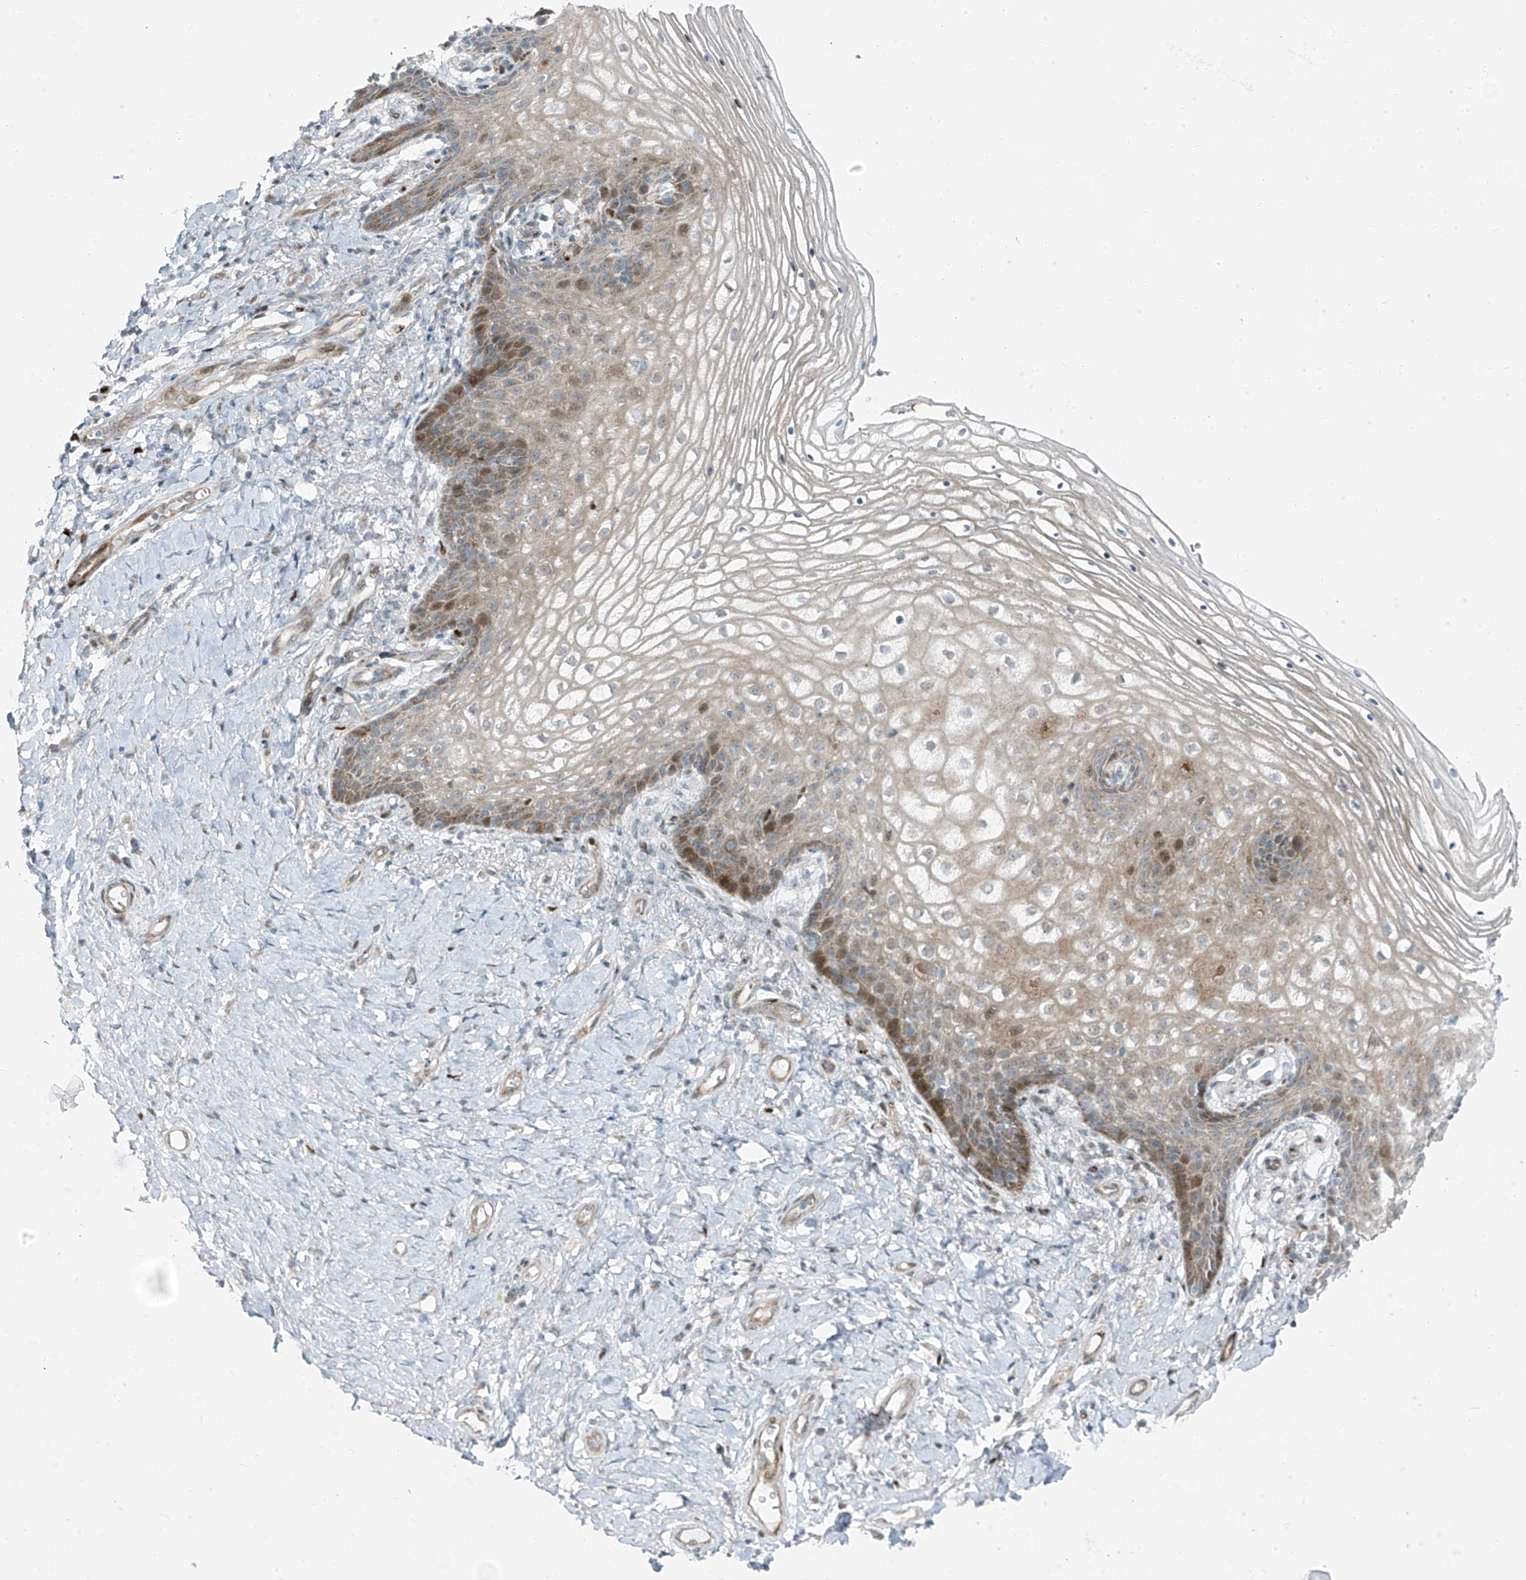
{"staining": {"intensity": "moderate", "quantity": "25%-75%", "location": "nuclear"}, "tissue": "vagina", "cell_type": "Squamous epithelial cells", "image_type": "normal", "snomed": [{"axis": "morphology", "description": "Normal tissue, NOS"}, {"axis": "topography", "description": "Vagina"}], "caption": "Immunohistochemistry (IHC) histopathology image of normal vagina: vagina stained using immunohistochemistry exhibits medium levels of moderate protein expression localized specifically in the nuclear of squamous epithelial cells, appearing as a nuclear brown color.", "gene": "PPCS", "patient": {"sex": "female", "age": 60}}